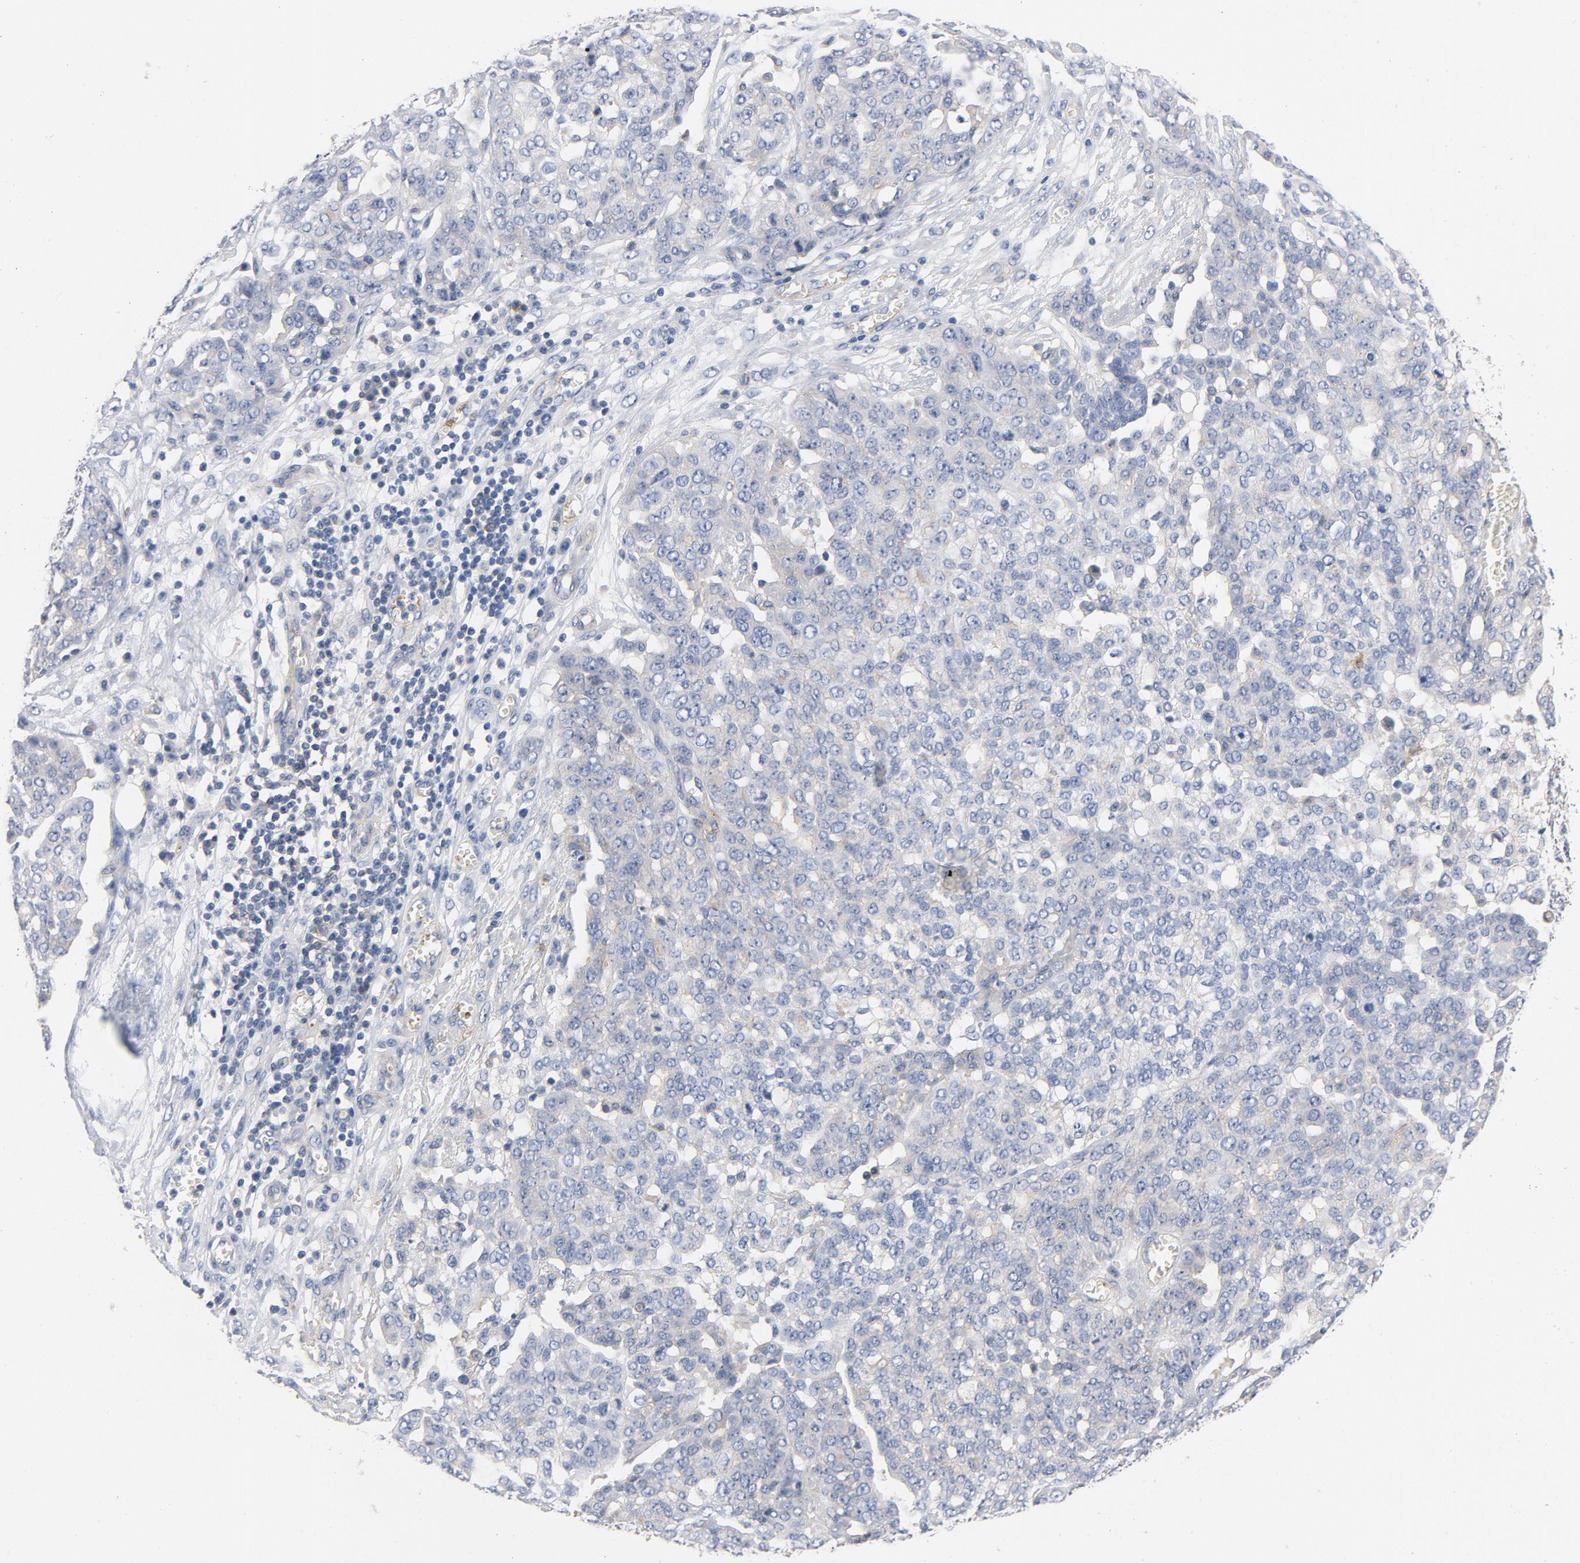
{"staining": {"intensity": "weak", "quantity": "25%-75%", "location": "cytoplasmic/membranous"}, "tissue": "ovarian cancer", "cell_type": "Tumor cells", "image_type": "cancer", "snomed": [{"axis": "morphology", "description": "Cystadenocarcinoma, serous, NOS"}, {"axis": "topography", "description": "Soft tissue"}, {"axis": "topography", "description": "Ovary"}], "caption": "Protein staining of ovarian serous cystadenocarcinoma tissue shows weak cytoplasmic/membranous staining in approximately 25%-75% of tumor cells.", "gene": "SRC", "patient": {"sex": "female", "age": 57}}